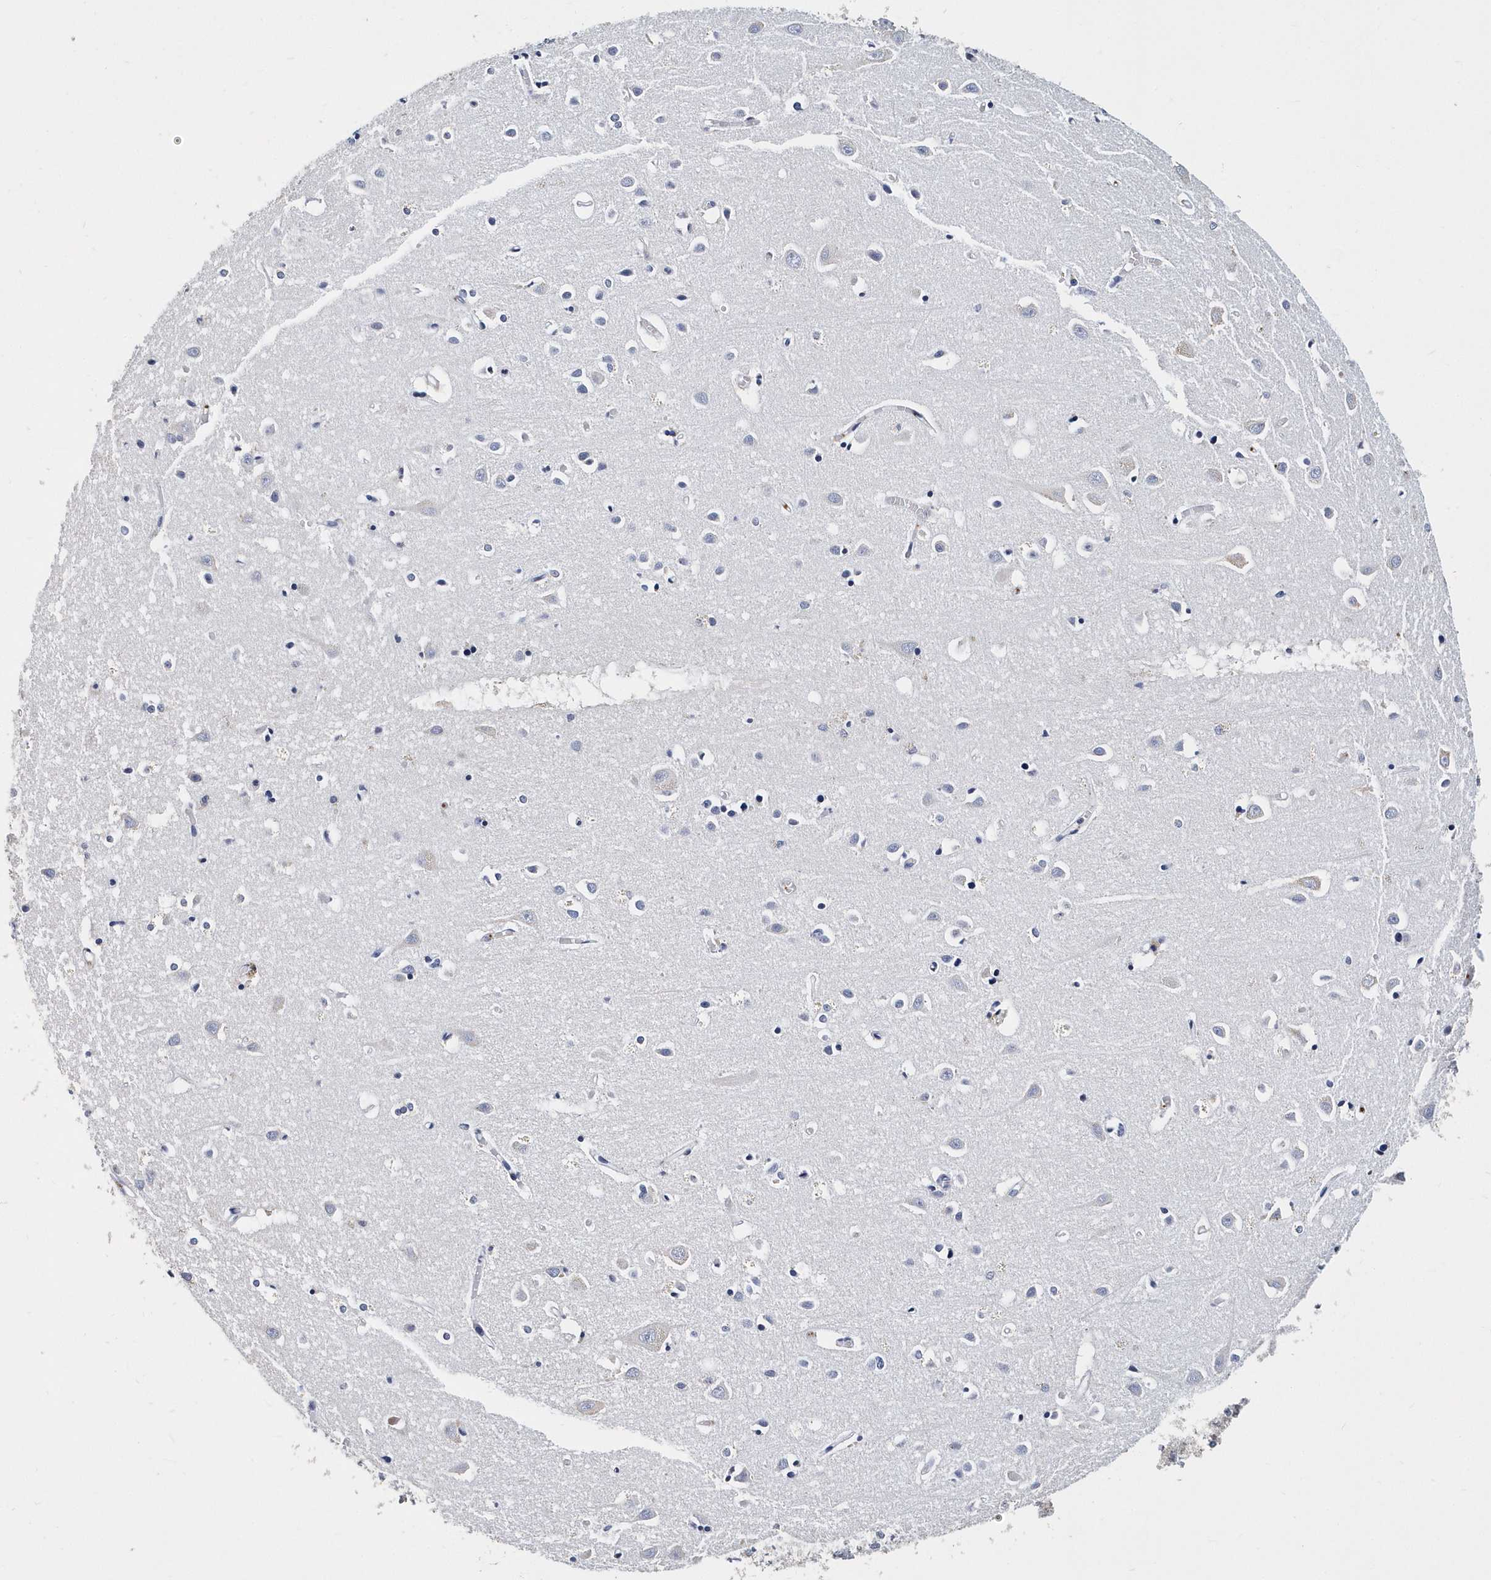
{"staining": {"intensity": "negative", "quantity": "none", "location": "none"}, "tissue": "cerebral cortex", "cell_type": "Endothelial cells", "image_type": "normal", "snomed": [{"axis": "morphology", "description": "Normal tissue, NOS"}, {"axis": "topography", "description": "Cerebral cortex"}], "caption": "Immunohistochemistry (IHC) photomicrograph of benign cerebral cortex stained for a protein (brown), which reveals no positivity in endothelial cells. (Stains: DAB immunohistochemistry with hematoxylin counter stain, Microscopy: brightfield microscopy at high magnification).", "gene": "ITGA2B", "patient": {"sex": "female", "age": 64}}